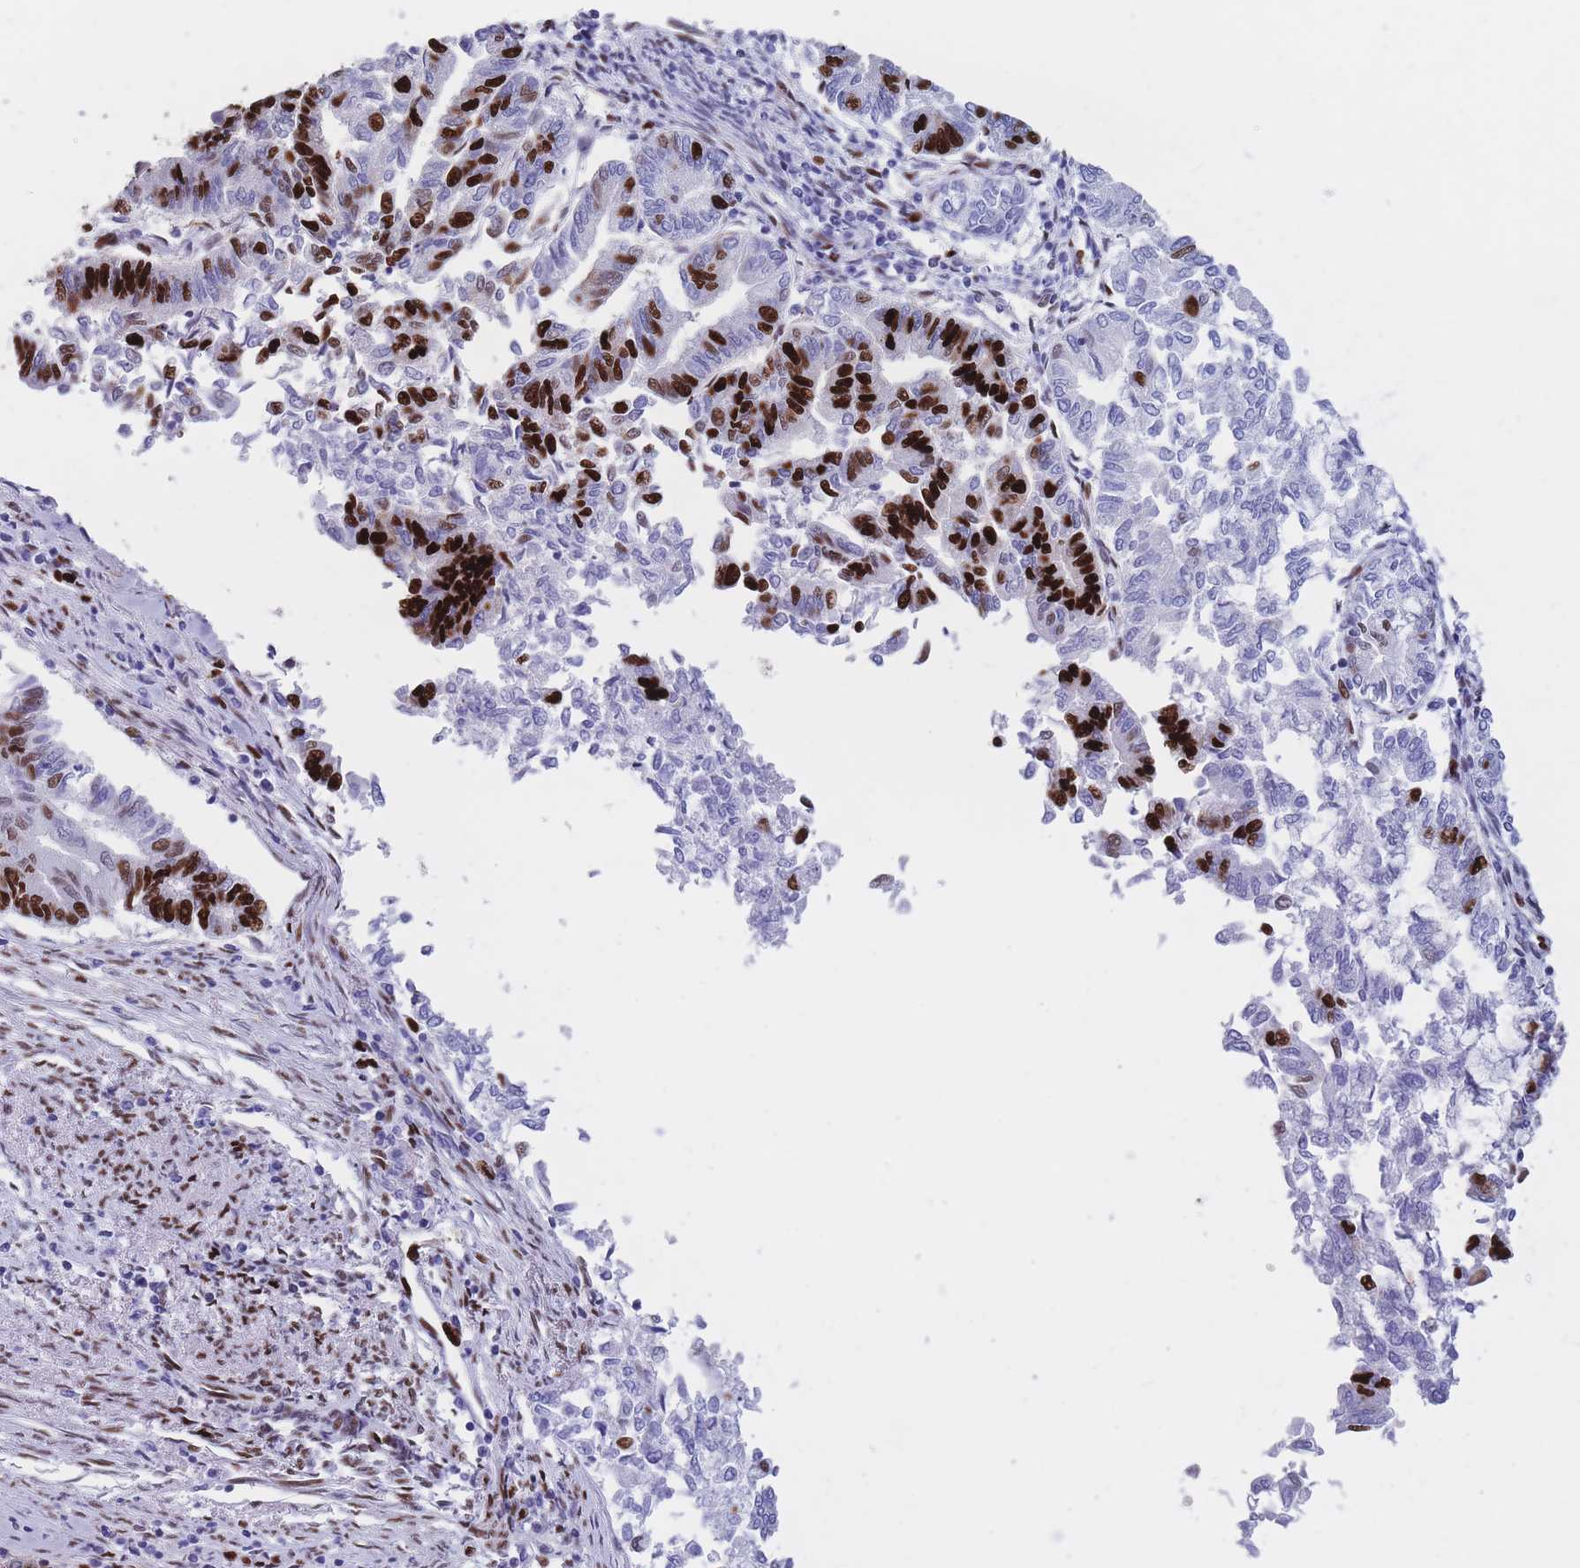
{"staining": {"intensity": "strong", "quantity": "25%-75%", "location": "nuclear"}, "tissue": "endometrial cancer", "cell_type": "Tumor cells", "image_type": "cancer", "snomed": [{"axis": "morphology", "description": "Adenocarcinoma, NOS"}, {"axis": "topography", "description": "Endometrium"}], "caption": "Immunohistochemistry of human endometrial cancer exhibits high levels of strong nuclear staining in approximately 25%-75% of tumor cells. (DAB (3,3'-diaminobenzidine) IHC, brown staining for protein, blue staining for nuclei).", "gene": "NASP", "patient": {"sex": "female", "age": 79}}